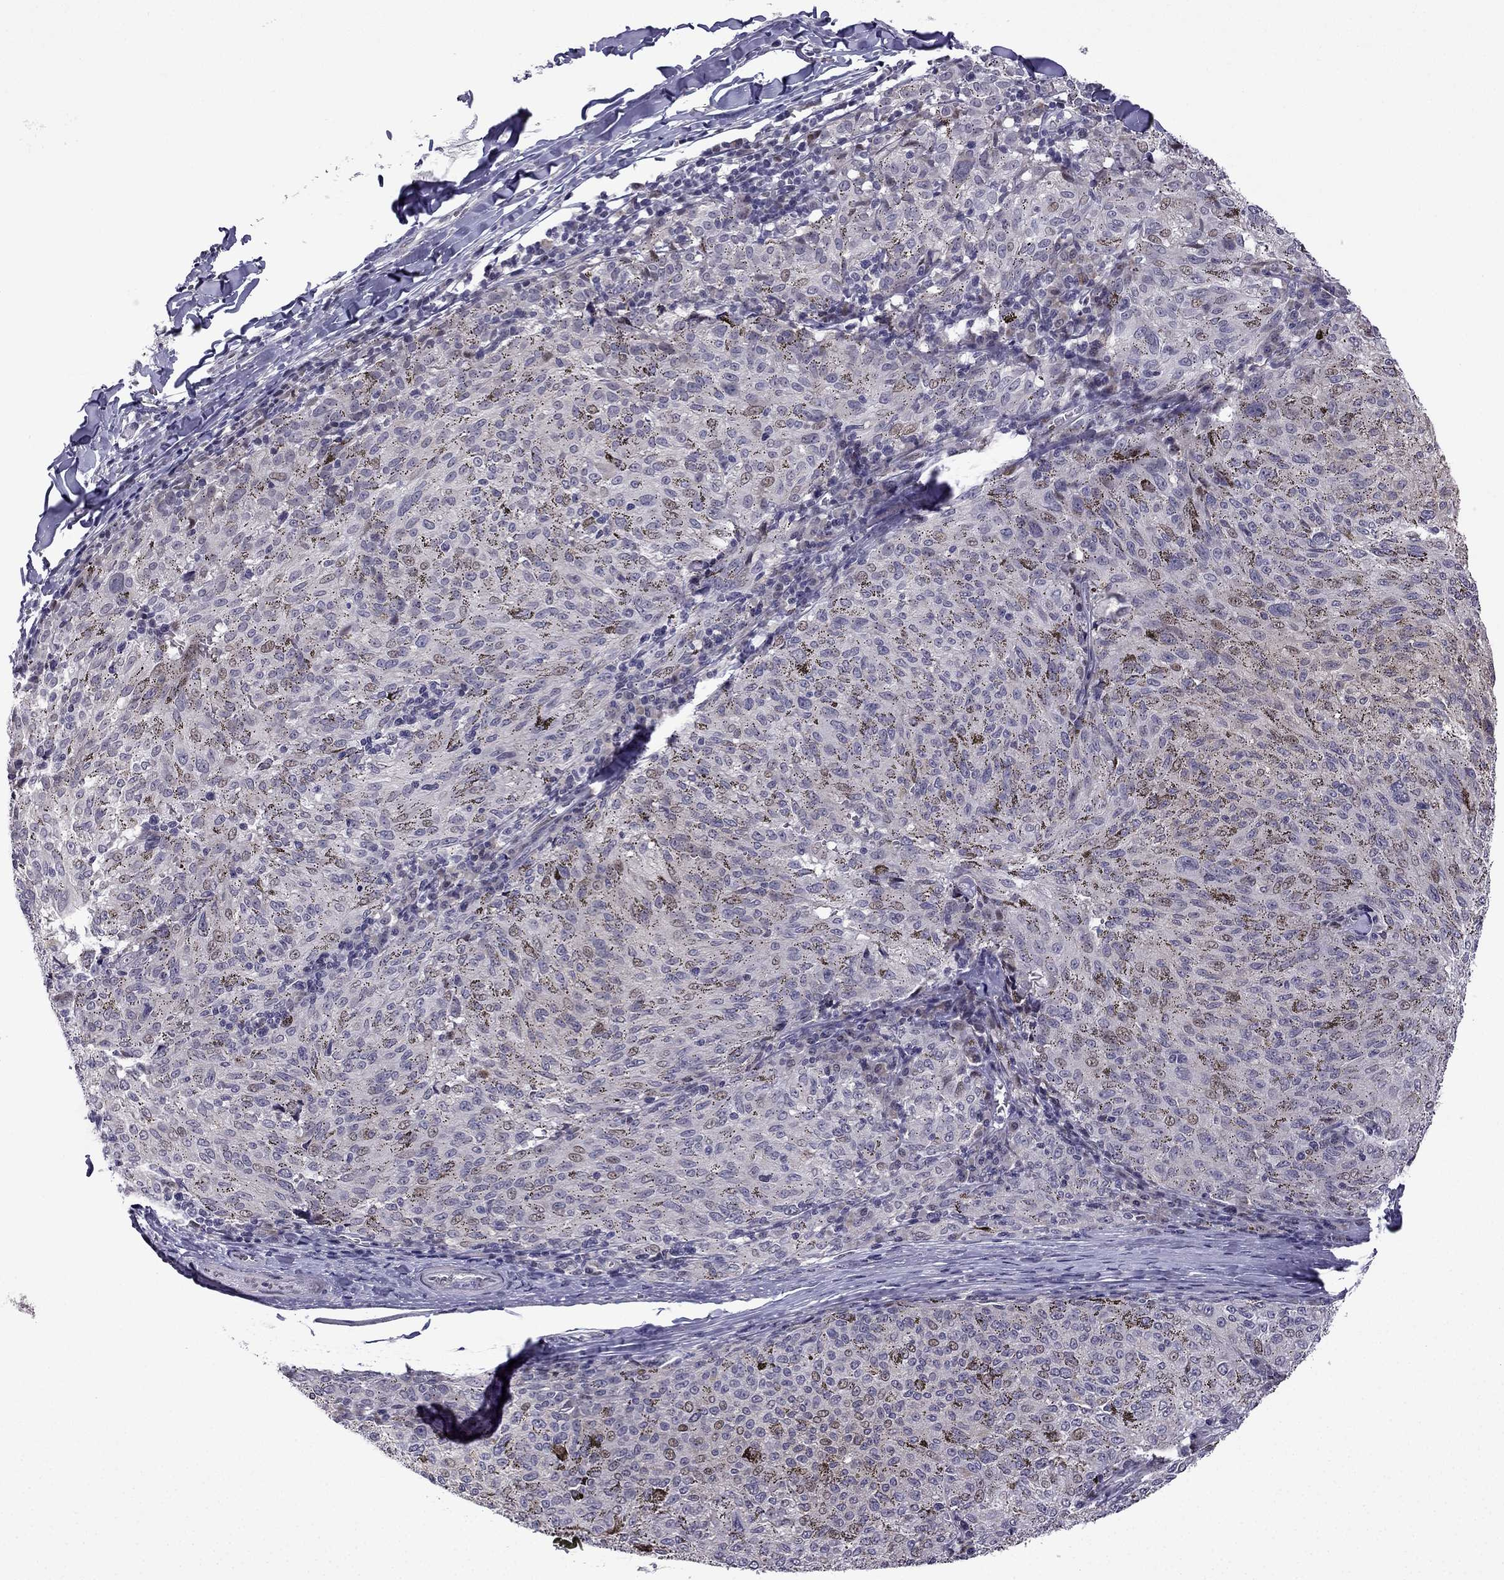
{"staining": {"intensity": "negative", "quantity": "none", "location": "none"}, "tissue": "melanoma", "cell_type": "Tumor cells", "image_type": "cancer", "snomed": [{"axis": "morphology", "description": "Malignant melanoma, NOS"}, {"axis": "topography", "description": "Skin"}], "caption": "A high-resolution histopathology image shows immunohistochemistry staining of melanoma, which reveals no significant expression in tumor cells.", "gene": "FGF3", "patient": {"sex": "female", "age": 72}}